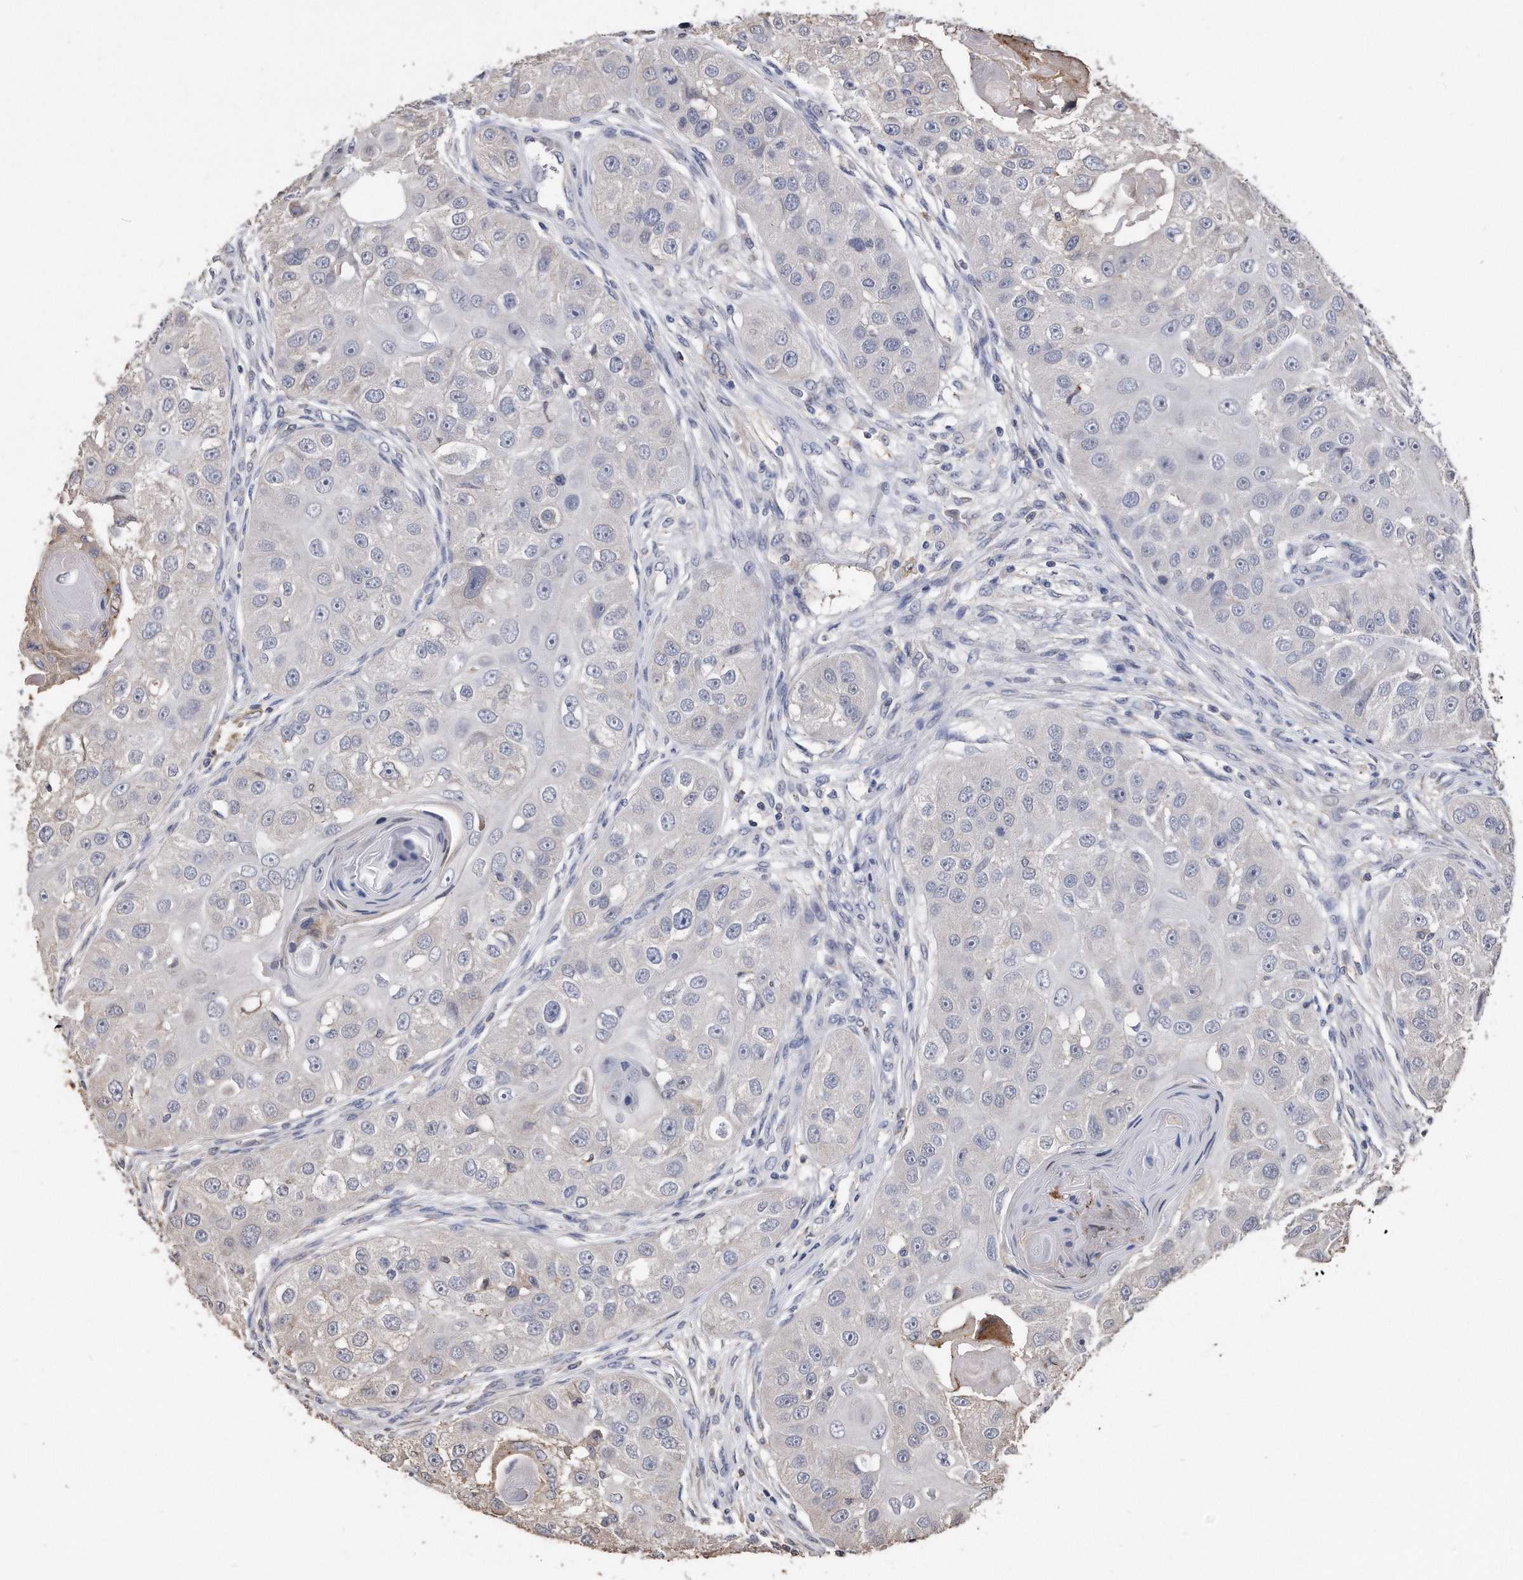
{"staining": {"intensity": "negative", "quantity": "none", "location": "none"}, "tissue": "head and neck cancer", "cell_type": "Tumor cells", "image_type": "cancer", "snomed": [{"axis": "morphology", "description": "Normal tissue, NOS"}, {"axis": "morphology", "description": "Squamous cell carcinoma, NOS"}, {"axis": "topography", "description": "Skeletal muscle"}, {"axis": "topography", "description": "Head-Neck"}], "caption": "The image demonstrates no significant positivity in tumor cells of squamous cell carcinoma (head and neck).", "gene": "IL20RA", "patient": {"sex": "male", "age": 51}}